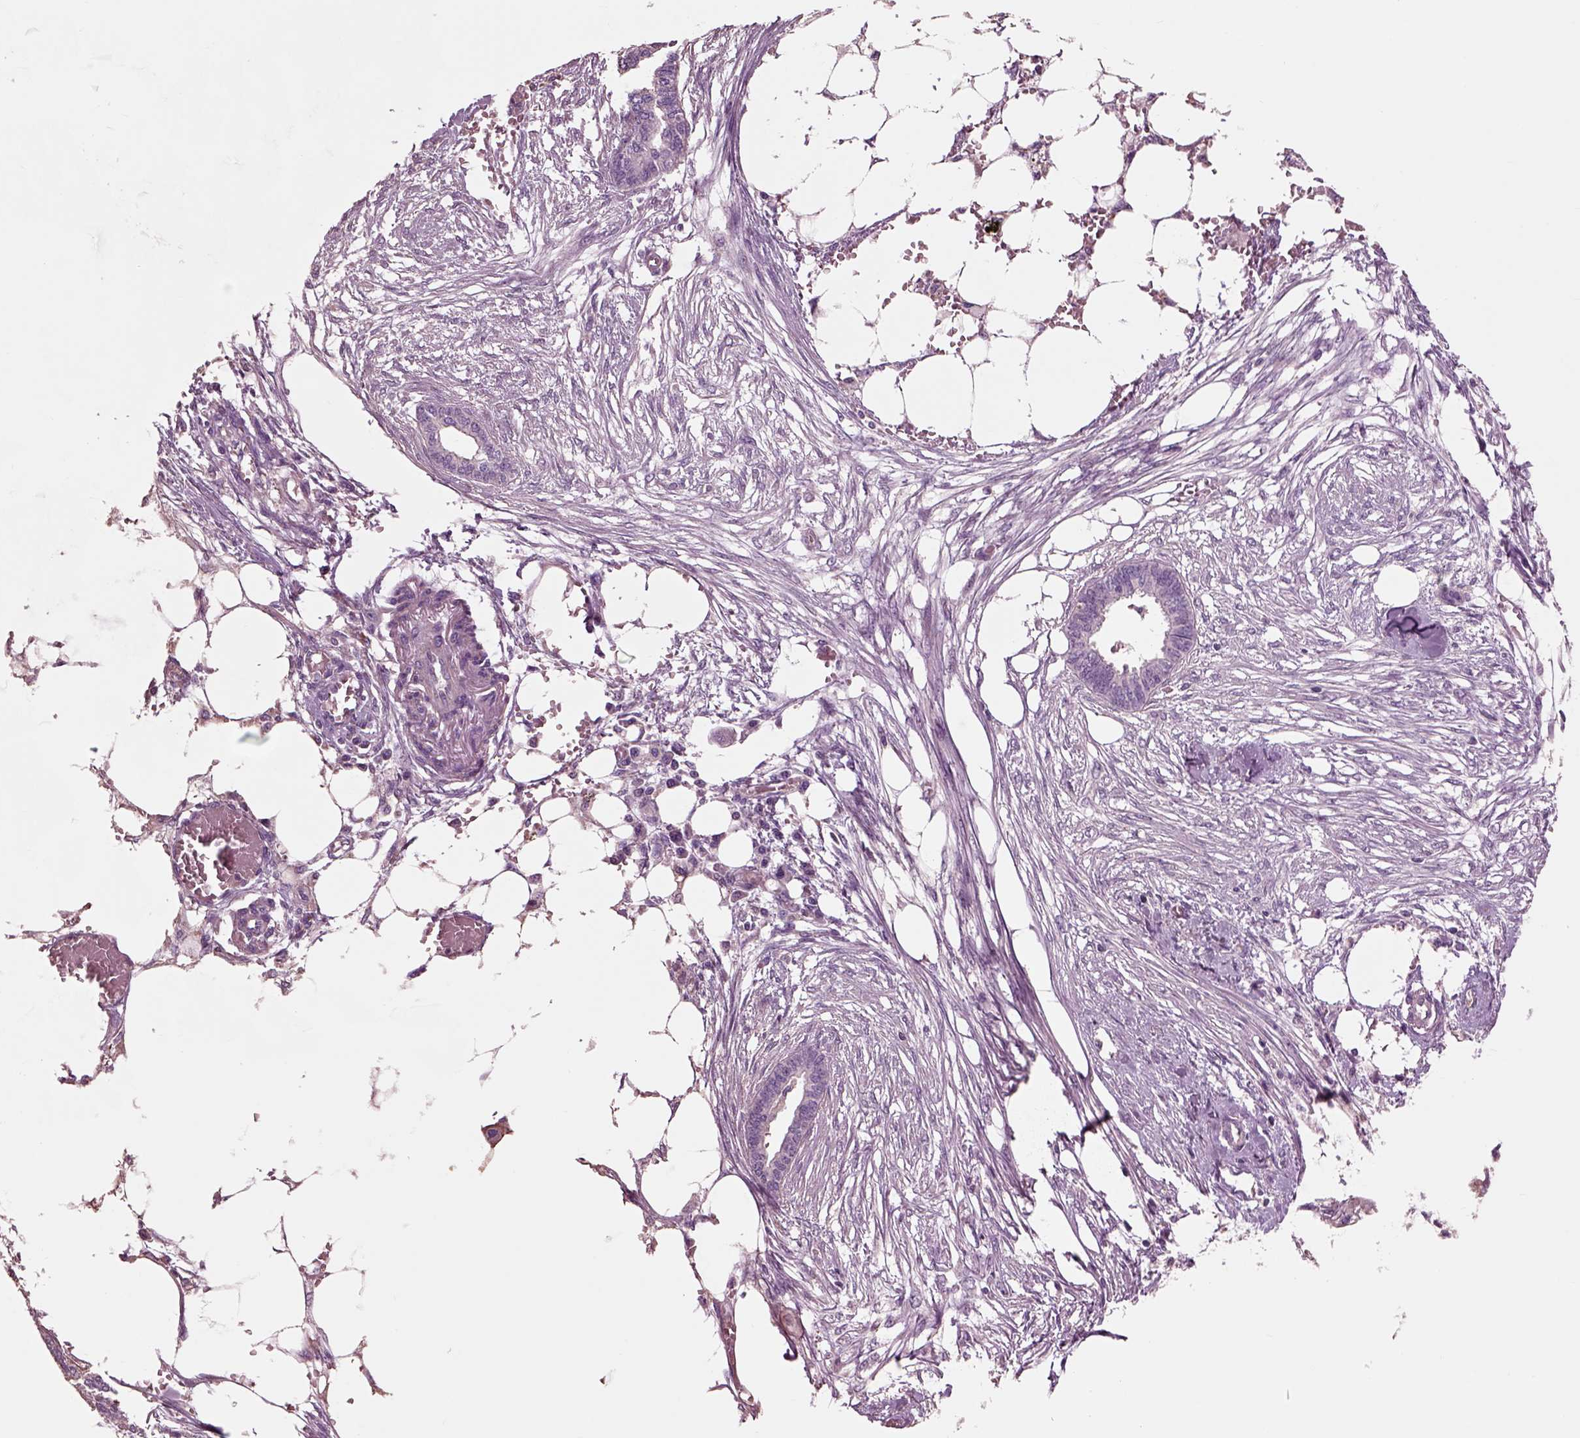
{"staining": {"intensity": "negative", "quantity": "none", "location": "none"}, "tissue": "endometrial cancer", "cell_type": "Tumor cells", "image_type": "cancer", "snomed": [{"axis": "morphology", "description": "Adenocarcinoma, NOS"}, {"axis": "morphology", "description": "Adenocarcinoma, metastatic, NOS"}, {"axis": "topography", "description": "Adipose tissue"}, {"axis": "topography", "description": "Endometrium"}], "caption": "The immunohistochemistry (IHC) photomicrograph has no significant staining in tumor cells of endometrial cancer (adenocarcinoma) tissue. (Stains: DAB immunohistochemistry with hematoxylin counter stain, Microscopy: brightfield microscopy at high magnification).", "gene": "CHGB", "patient": {"sex": "female", "age": 67}}